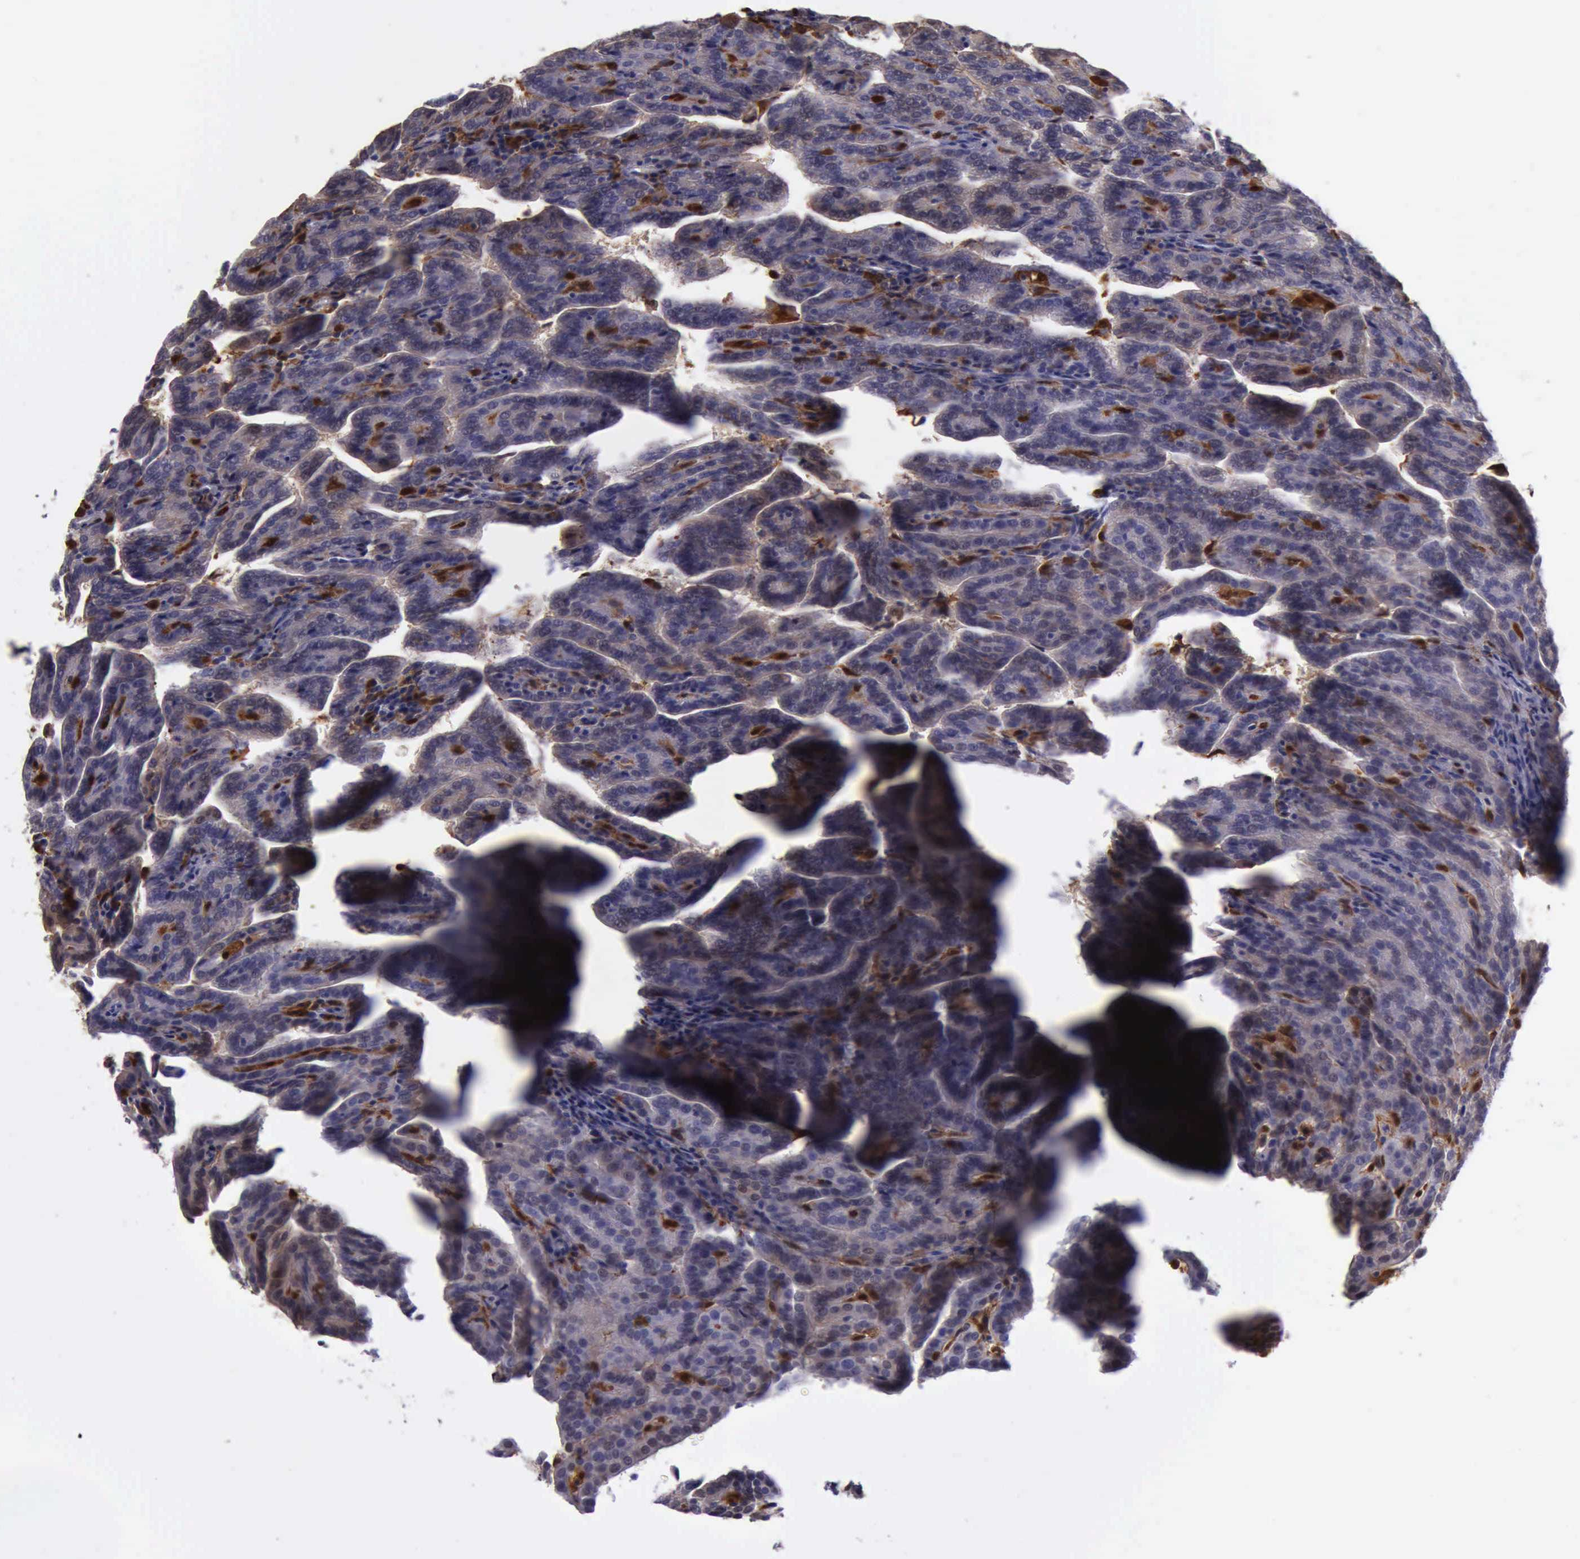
{"staining": {"intensity": "weak", "quantity": "<25%", "location": "cytoplasmic/membranous,nuclear"}, "tissue": "renal cancer", "cell_type": "Tumor cells", "image_type": "cancer", "snomed": [{"axis": "morphology", "description": "Adenocarcinoma, NOS"}, {"axis": "topography", "description": "Kidney"}], "caption": "Tumor cells show no significant positivity in renal cancer.", "gene": "TYMP", "patient": {"sex": "male", "age": 61}}